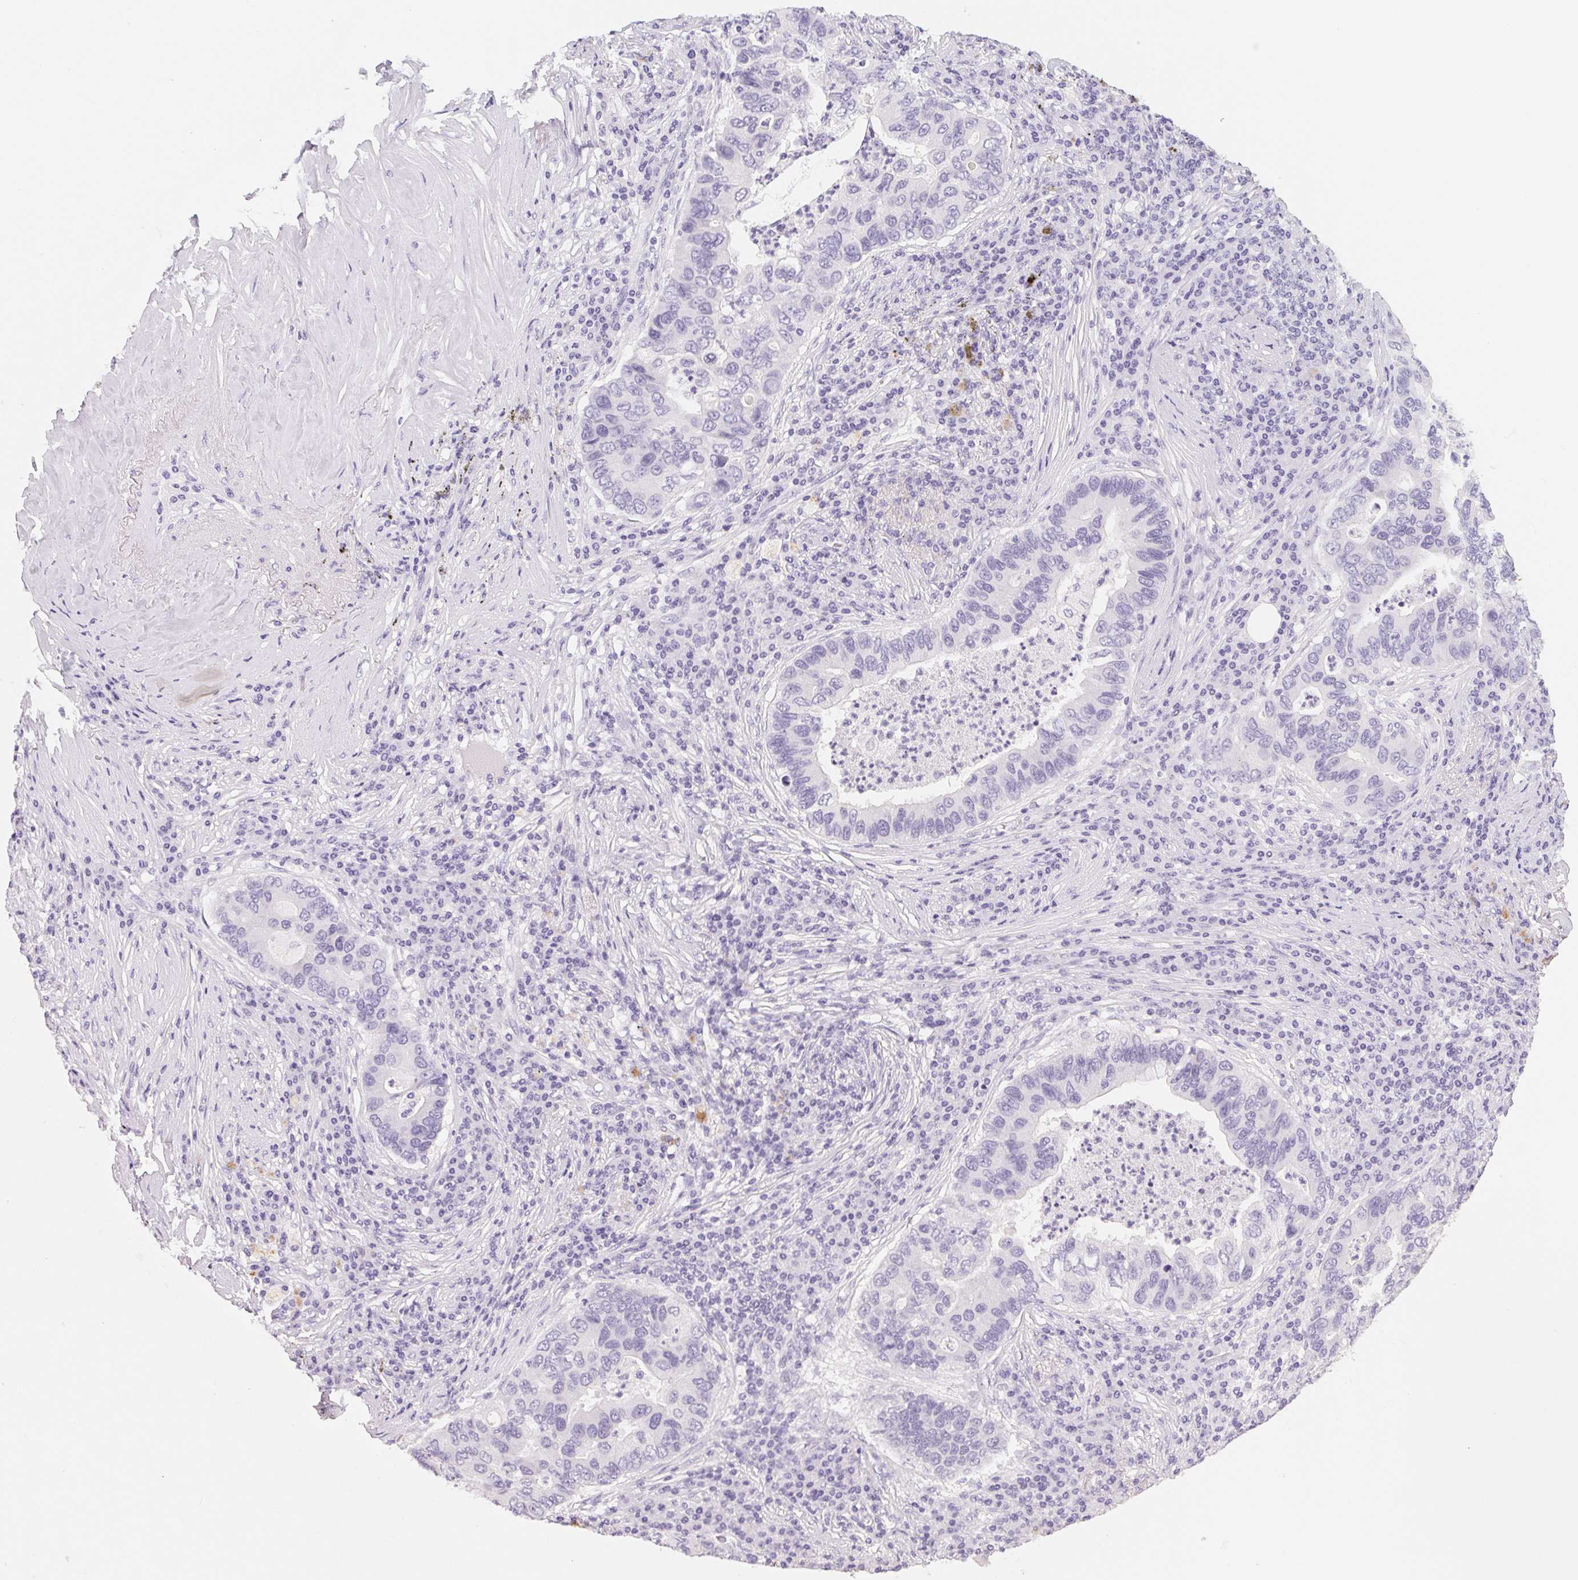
{"staining": {"intensity": "negative", "quantity": "none", "location": "none"}, "tissue": "lung cancer", "cell_type": "Tumor cells", "image_type": "cancer", "snomed": [{"axis": "morphology", "description": "Adenocarcinoma, NOS"}, {"axis": "morphology", "description": "Adenocarcinoma, metastatic, NOS"}, {"axis": "topography", "description": "Lymph node"}, {"axis": "topography", "description": "Lung"}], "caption": "Lung adenocarcinoma was stained to show a protein in brown. There is no significant positivity in tumor cells.", "gene": "ACP3", "patient": {"sex": "female", "age": 54}}